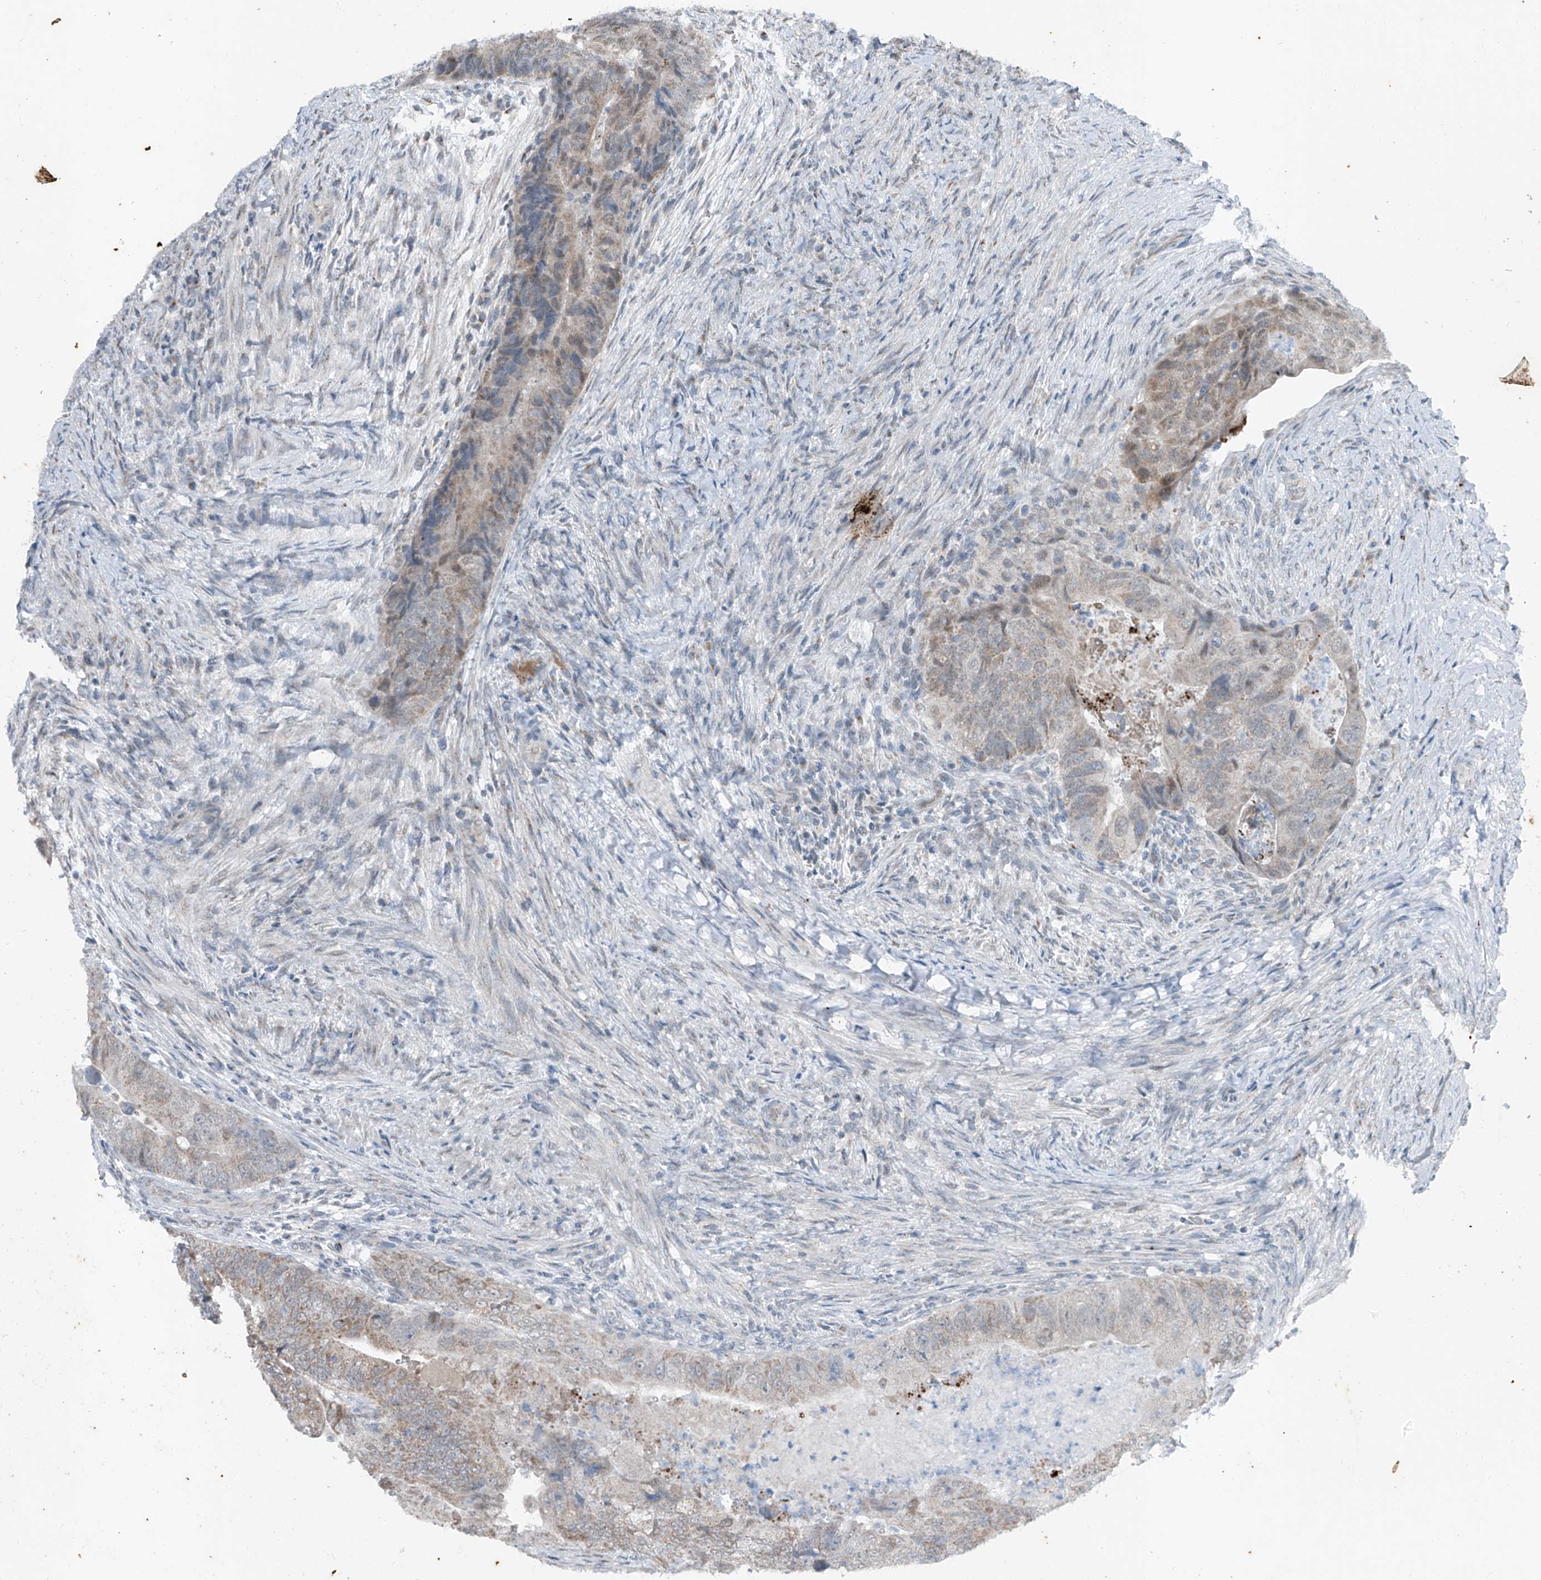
{"staining": {"intensity": "weak", "quantity": "<25%", "location": "cytoplasmic/membranous"}, "tissue": "colorectal cancer", "cell_type": "Tumor cells", "image_type": "cancer", "snomed": [{"axis": "morphology", "description": "Adenocarcinoma, NOS"}, {"axis": "topography", "description": "Rectum"}], "caption": "An immunohistochemistry (IHC) image of adenocarcinoma (colorectal) is shown. There is no staining in tumor cells of adenocarcinoma (colorectal).", "gene": "DYRK1B", "patient": {"sex": "male", "age": 63}}